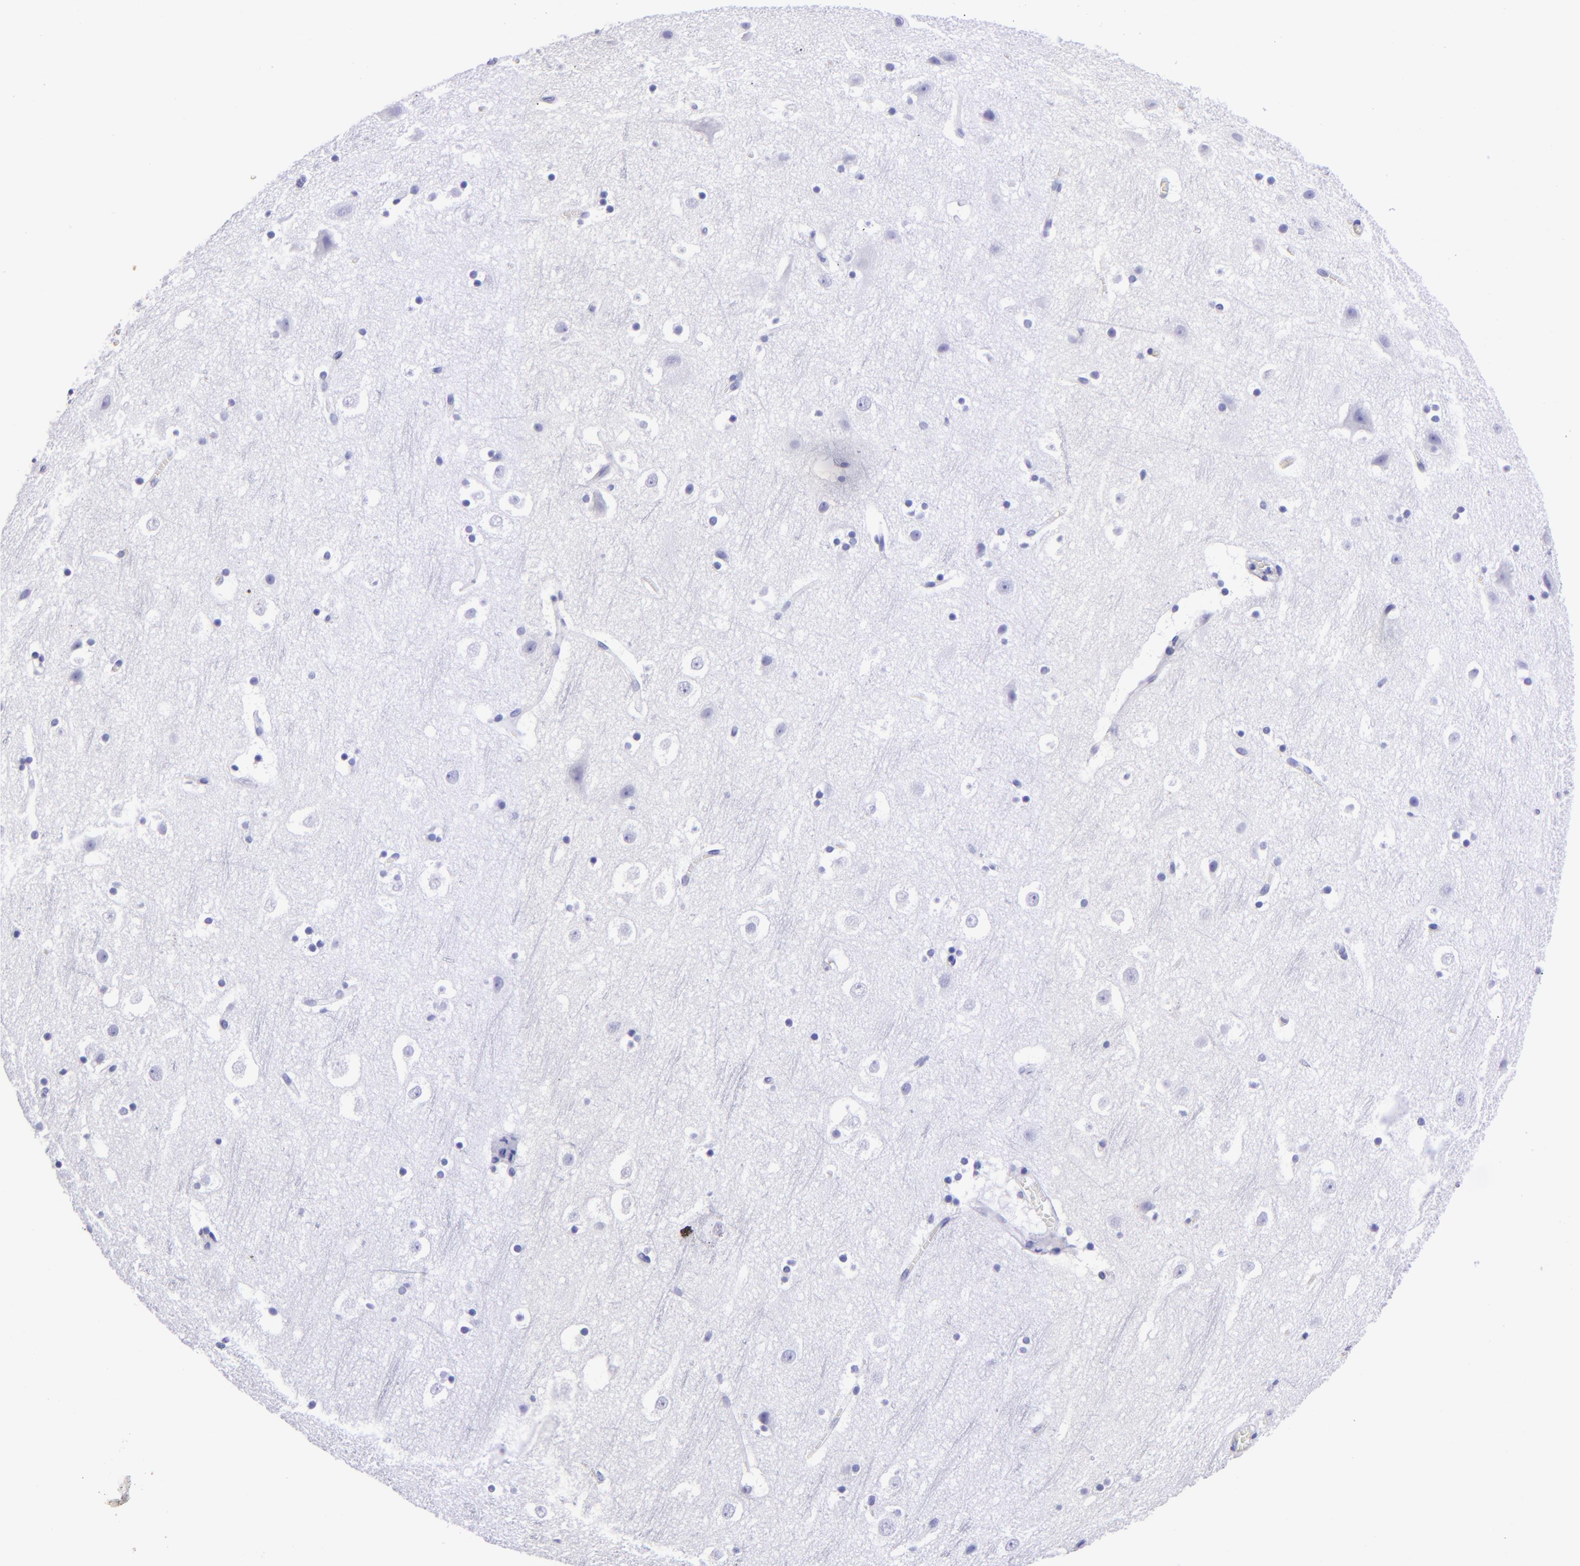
{"staining": {"intensity": "negative", "quantity": "none", "location": "none"}, "tissue": "cerebral cortex", "cell_type": "Endothelial cells", "image_type": "normal", "snomed": [{"axis": "morphology", "description": "Normal tissue, NOS"}, {"axis": "topography", "description": "Cerebral cortex"}], "caption": "IHC photomicrograph of benign cerebral cortex stained for a protein (brown), which displays no expression in endothelial cells. (Stains: DAB (3,3'-diaminobenzidine) immunohistochemistry with hematoxylin counter stain, Microscopy: brightfield microscopy at high magnification).", "gene": "TYRP1", "patient": {"sex": "male", "age": 45}}